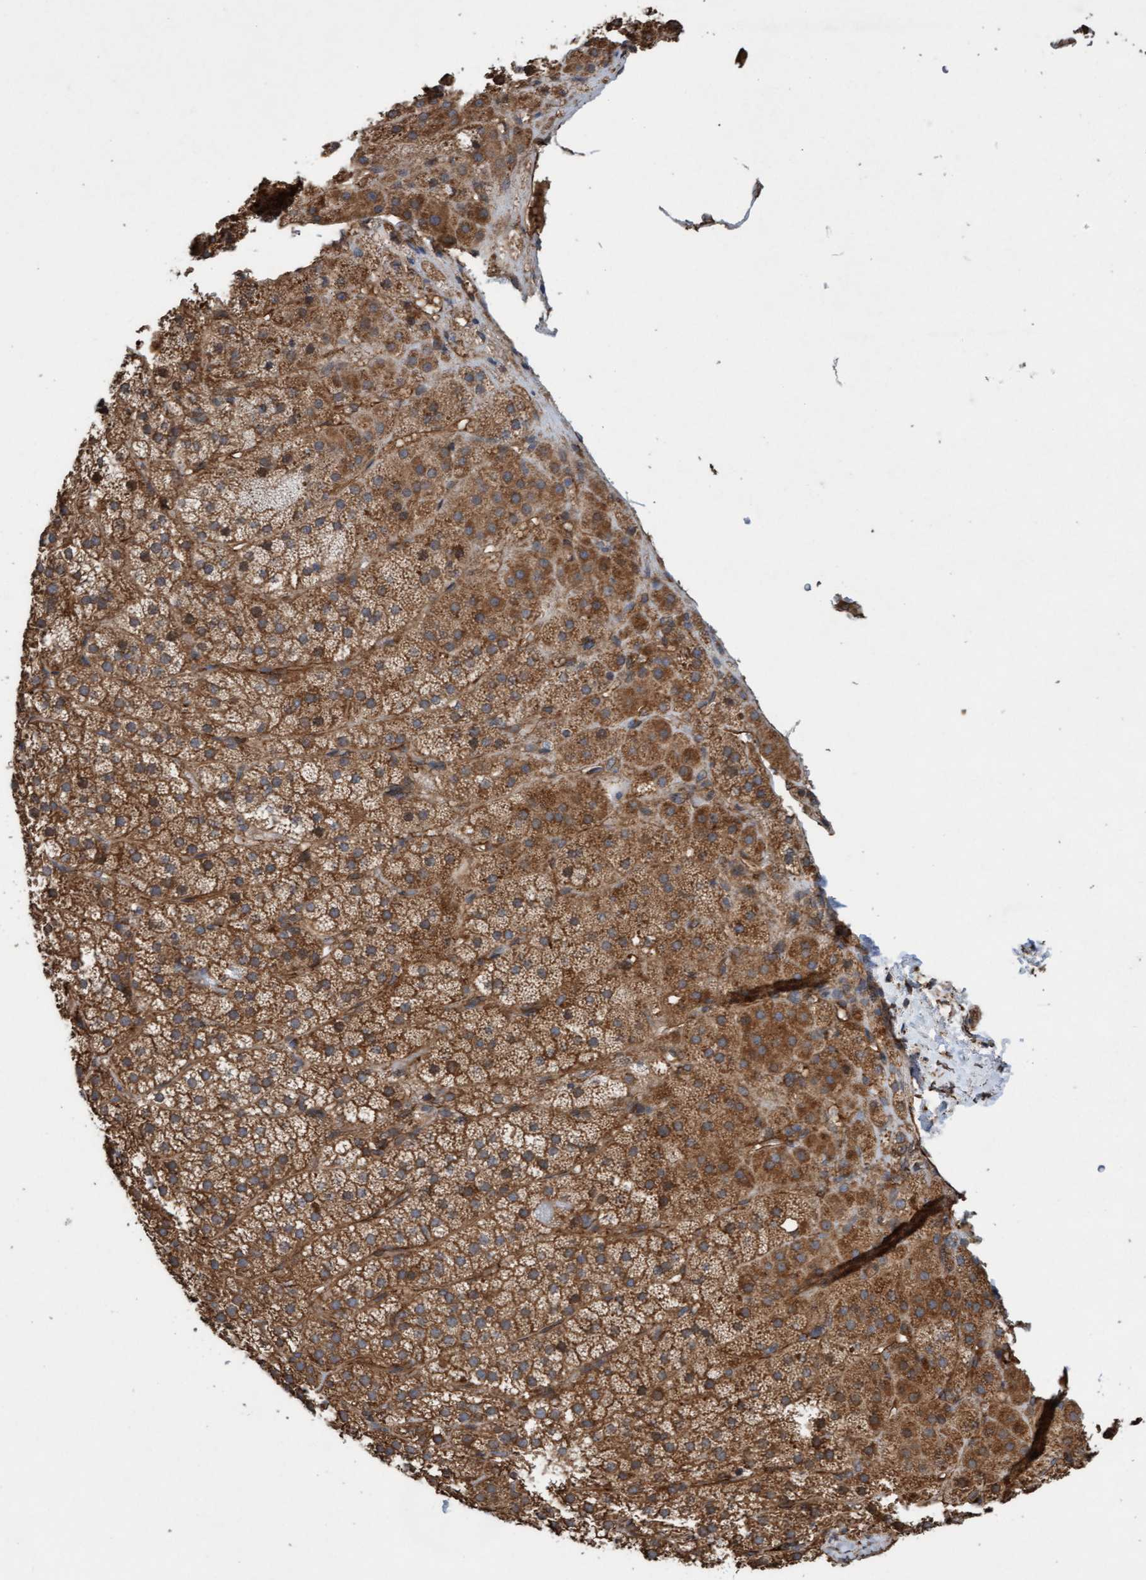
{"staining": {"intensity": "moderate", "quantity": ">75%", "location": "cytoplasmic/membranous"}, "tissue": "adrenal gland", "cell_type": "Glandular cells", "image_type": "normal", "snomed": [{"axis": "morphology", "description": "Normal tissue, NOS"}, {"axis": "topography", "description": "Adrenal gland"}], "caption": "Normal adrenal gland was stained to show a protein in brown. There is medium levels of moderate cytoplasmic/membranous expression in approximately >75% of glandular cells. The staining was performed using DAB (3,3'-diaminobenzidine) to visualize the protein expression in brown, while the nuclei were stained in blue with hematoxylin (Magnification: 20x).", "gene": "CDC42EP4", "patient": {"sex": "female", "age": 44}}